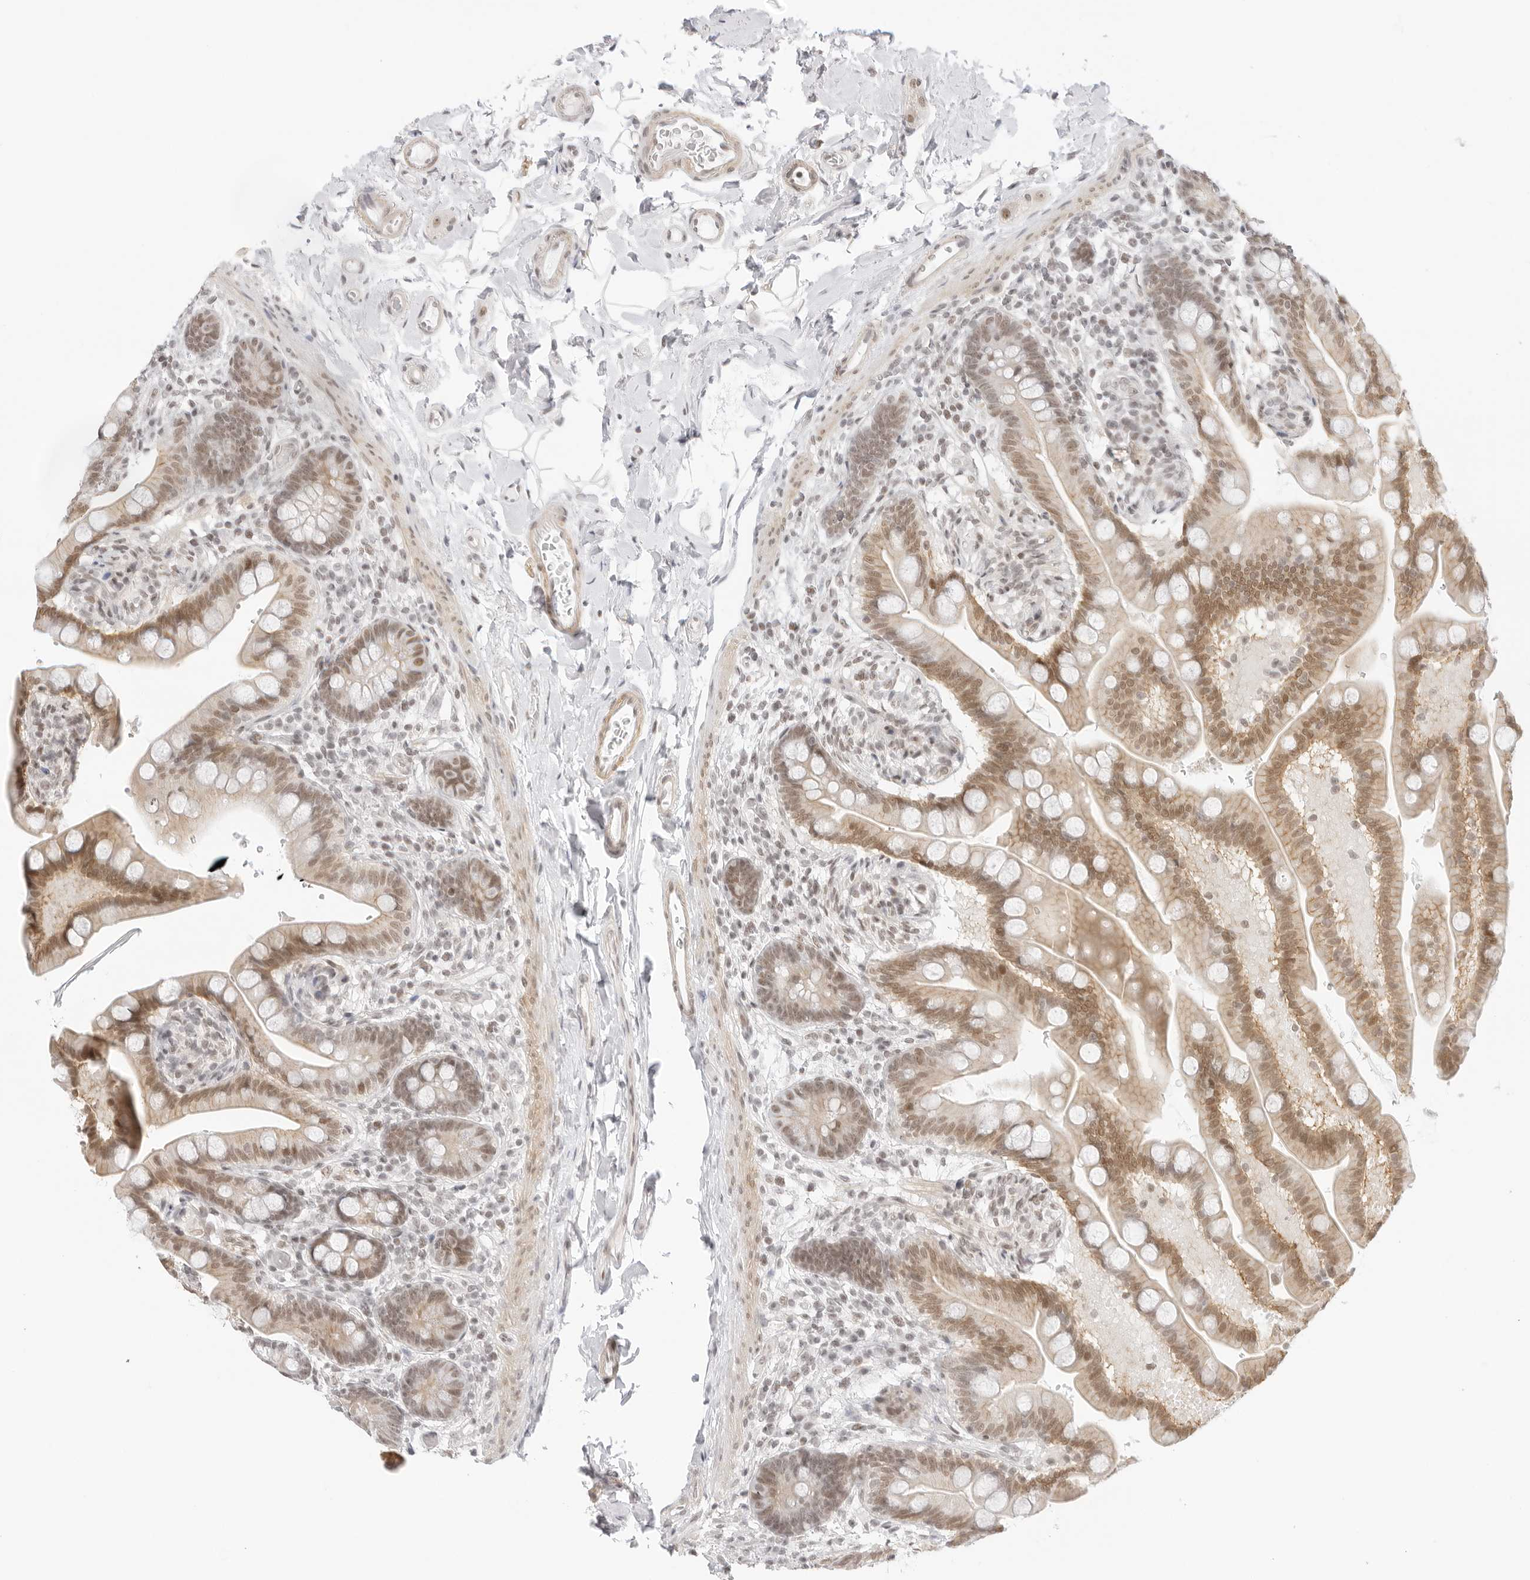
{"staining": {"intensity": "negative", "quantity": "none", "location": "none"}, "tissue": "colon", "cell_type": "Endothelial cells", "image_type": "normal", "snomed": [{"axis": "morphology", "description": "Normal tissue, NOS"}, {"axis": "topography", "description": "Smooth muscle"}, {"axis": "topography", "description": "Colon"}], "caption": "The image exhibits no staining of endothelial cells in benign colon.", "gene": "TCIM", "patient": {"sex": "male", "age": 73}}